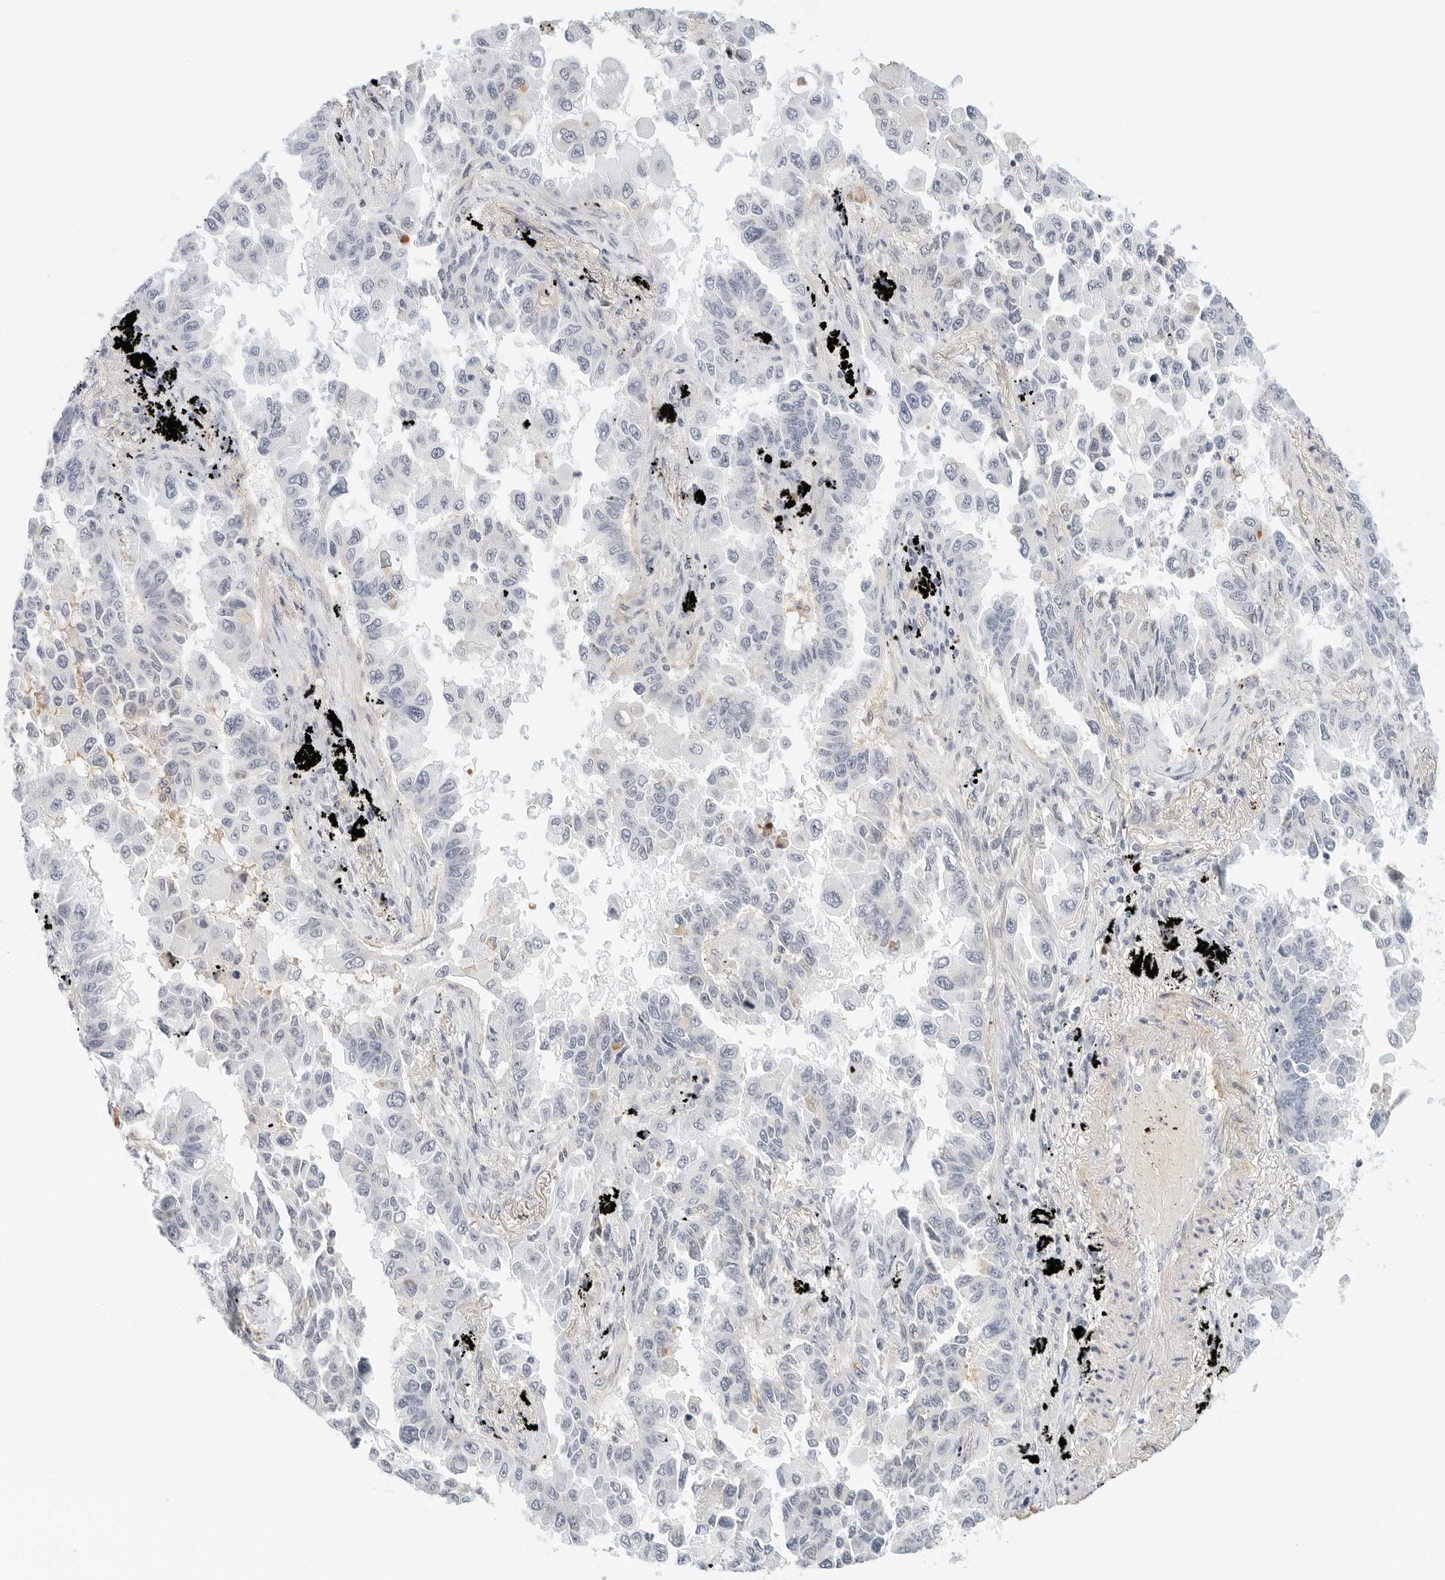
{"staining": {"intensity": "negative", "quantity": "none", "location": "none"}, "tissue": "lung cancer", "cell_type": "Tumor cells", "image_type": "cancer", "snomed": [{"axis": "morphology", "description": "Adenocarcinoma, NOS"}, {"axis": "topography", "description": "Lung"}], "caption": "Immunohistochemical staining of human lung cancer shows no significant positivity in tumor cells.", "gene": "PKDCC", "patient": {"sex": "female", "age": 67}}